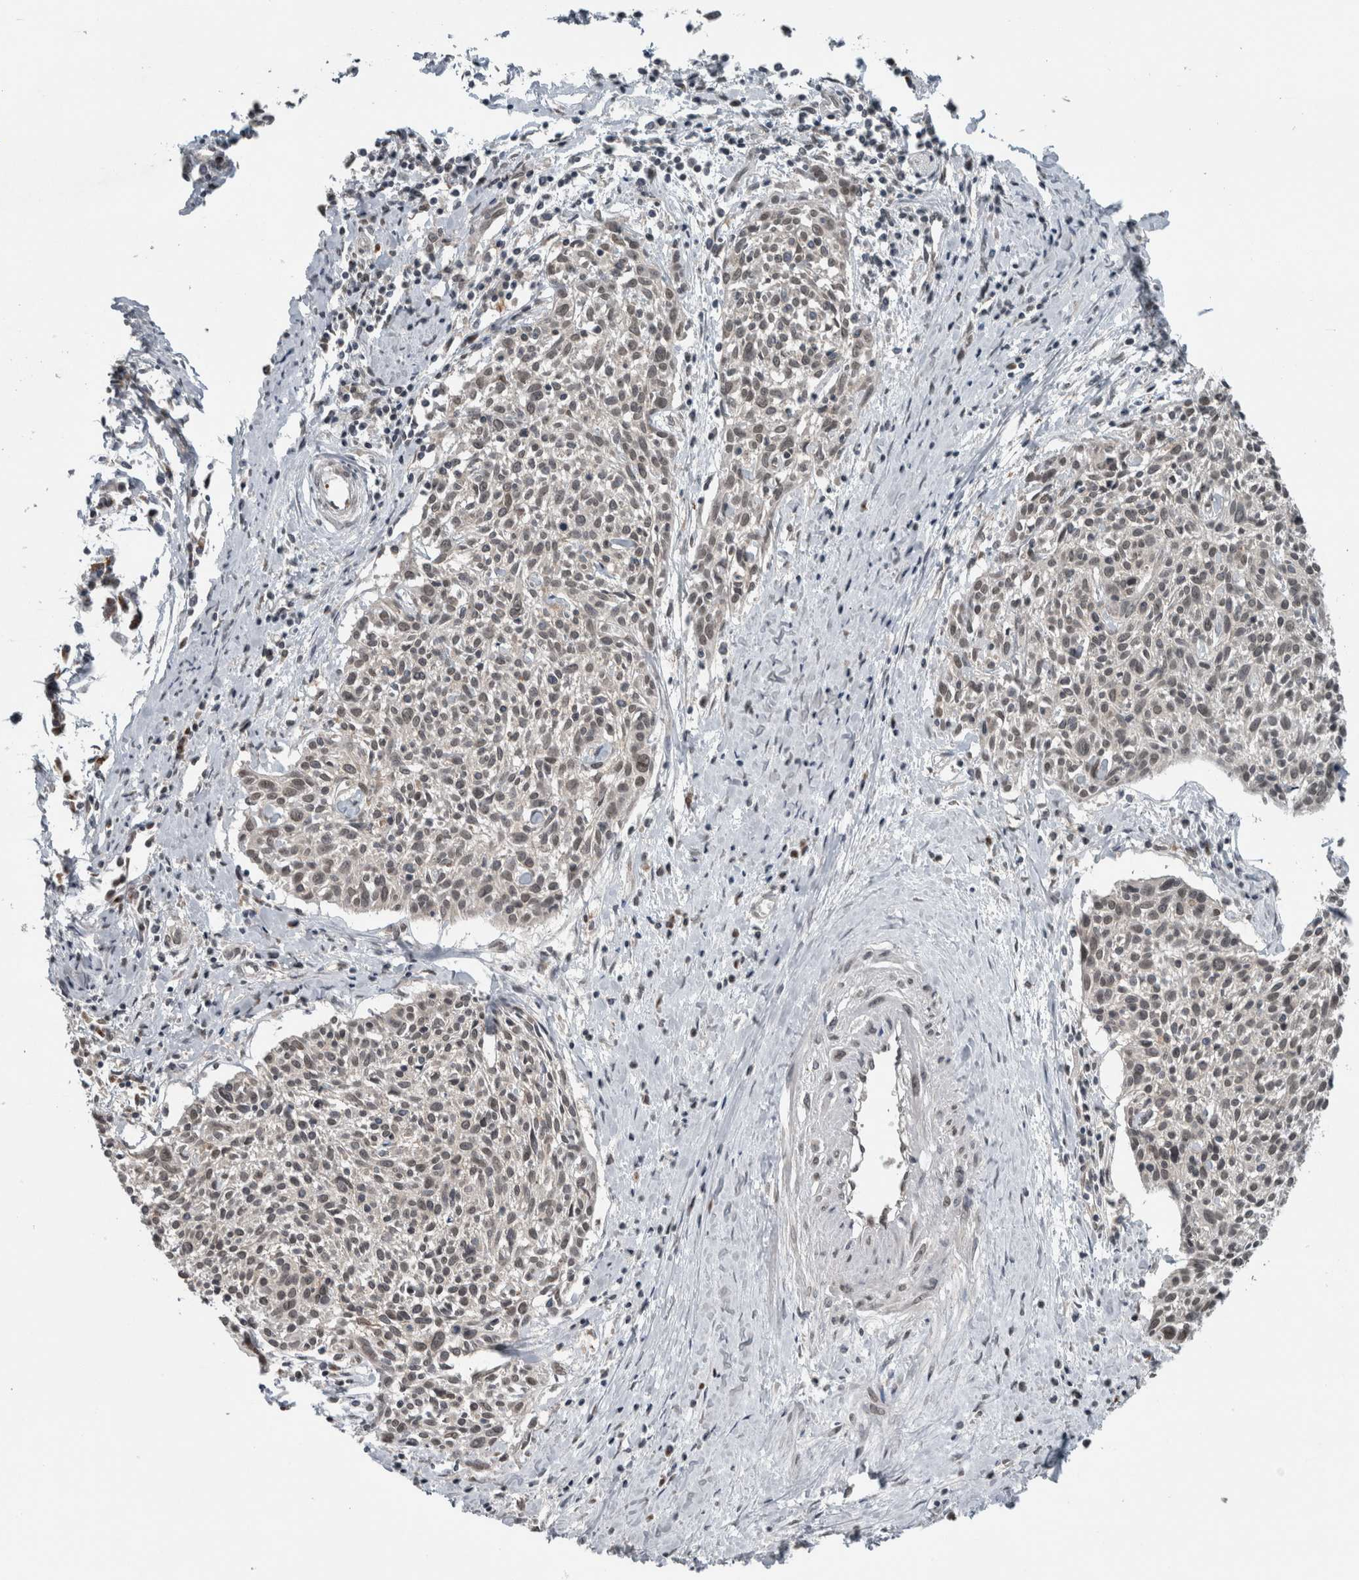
{"staining": {"intensity": "weak", "quantity": "25%-75%", "location": "nuclear"}, "tissue": "cervical cancer", "cell_type": "Tumor cells", "image_type": "cancer", "snomed": [{"axis": "morphology", "description": "Squamous cell carcinoma, NOS"}, {"axis": "topography", "description": "Cervix"}], "caption": "Squamous cell carcinoma (cervical) was stained to show a protein in brown. There is low levels of weak nuclear expression in approximately 25%-75% of tumor cells.", "gene": "SPAG7", "patient": {"sex": "female", "age": 51}}